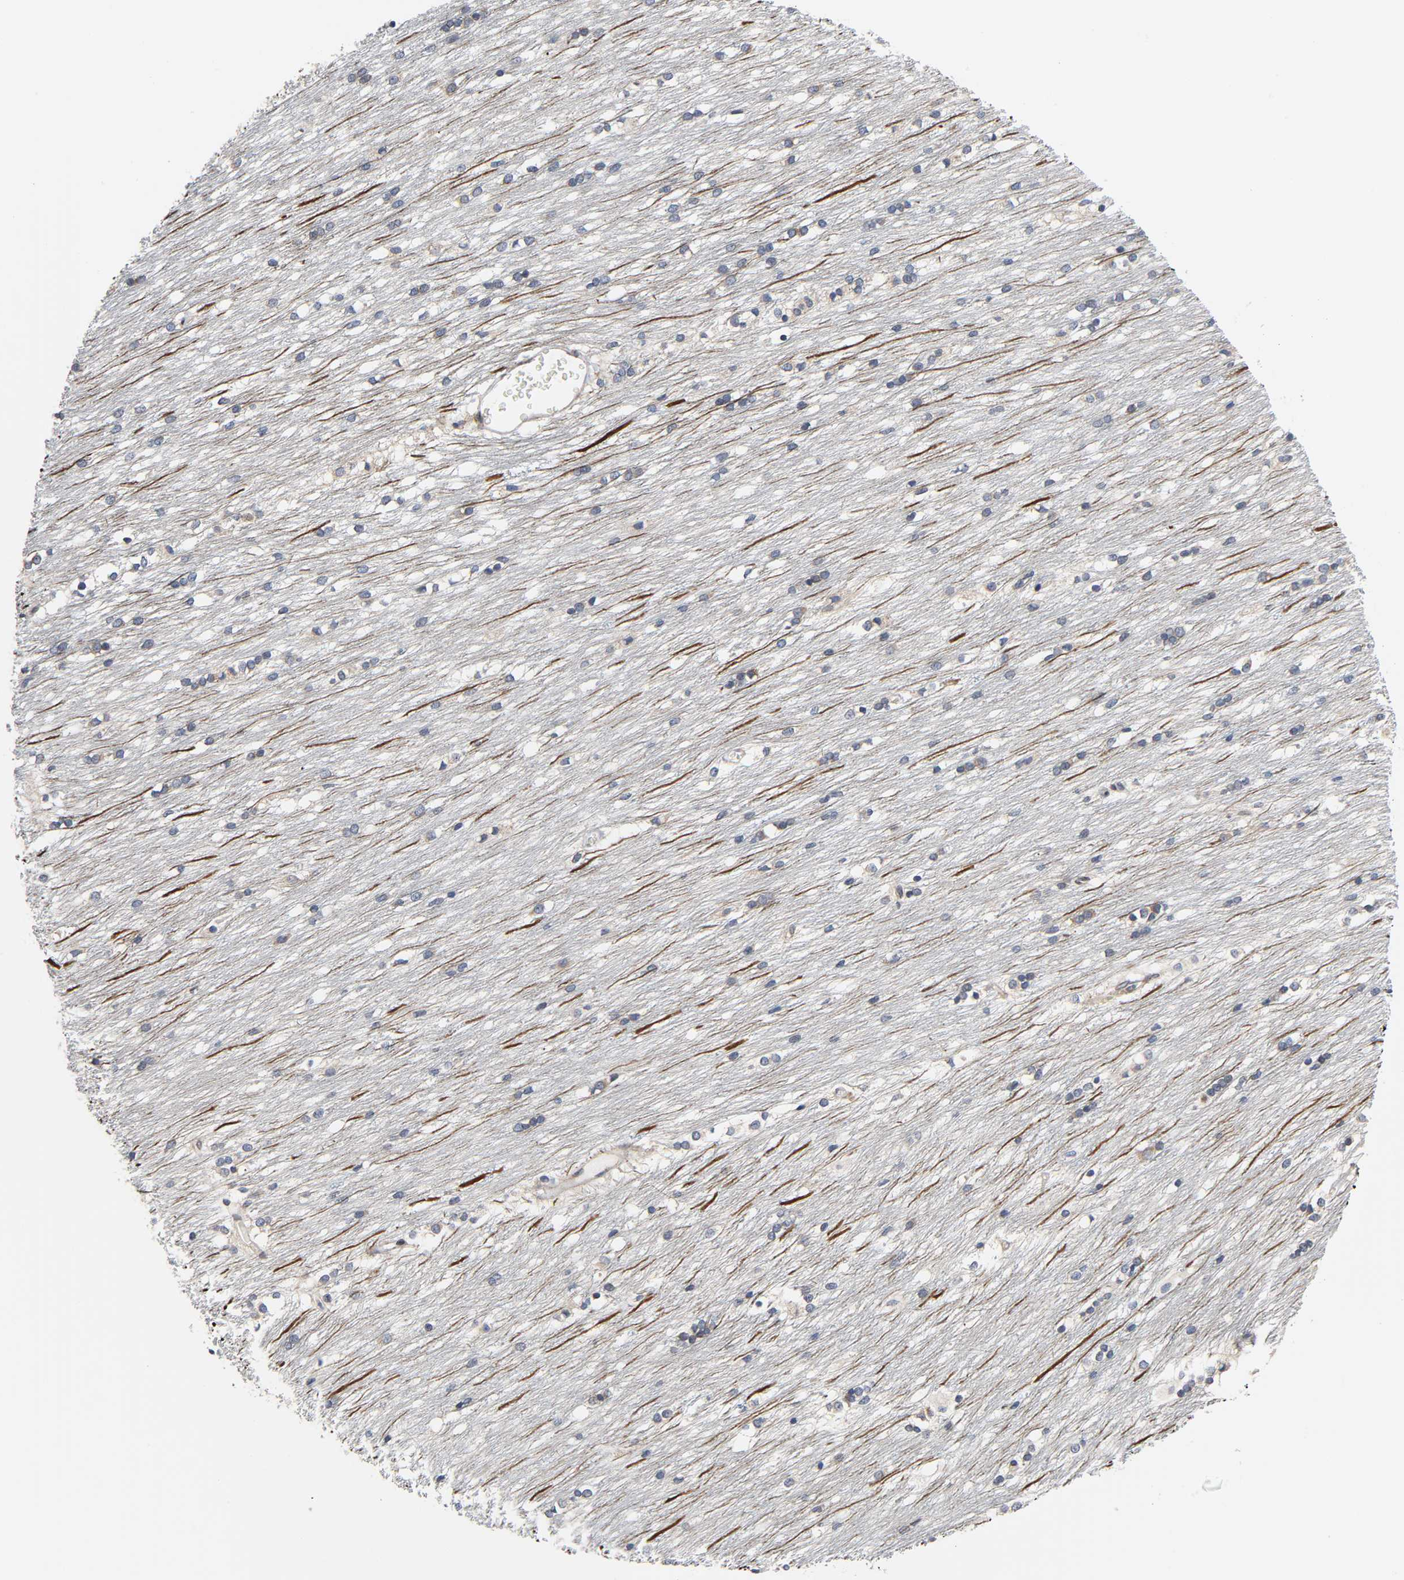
{"staining": {"intensity": "negative", "quantity": "none", "location": "none"}, "tissue": "caudate", "cell_type": "Glial cells", "image_type": "normal", "snomed": [{"axis": "morphology", "description": "Normal tissue, NOS"}, {"axis": "topography", "description": "Lateral ventricle wall"}], "caption": "DAB (3,3'-diaminobenzidine) immunohistochemical staining of normal caudate demonstrates no significant positivity in glial cells.", "gene": "ASB6", "patient": {"sex": "female", "age": 19}}